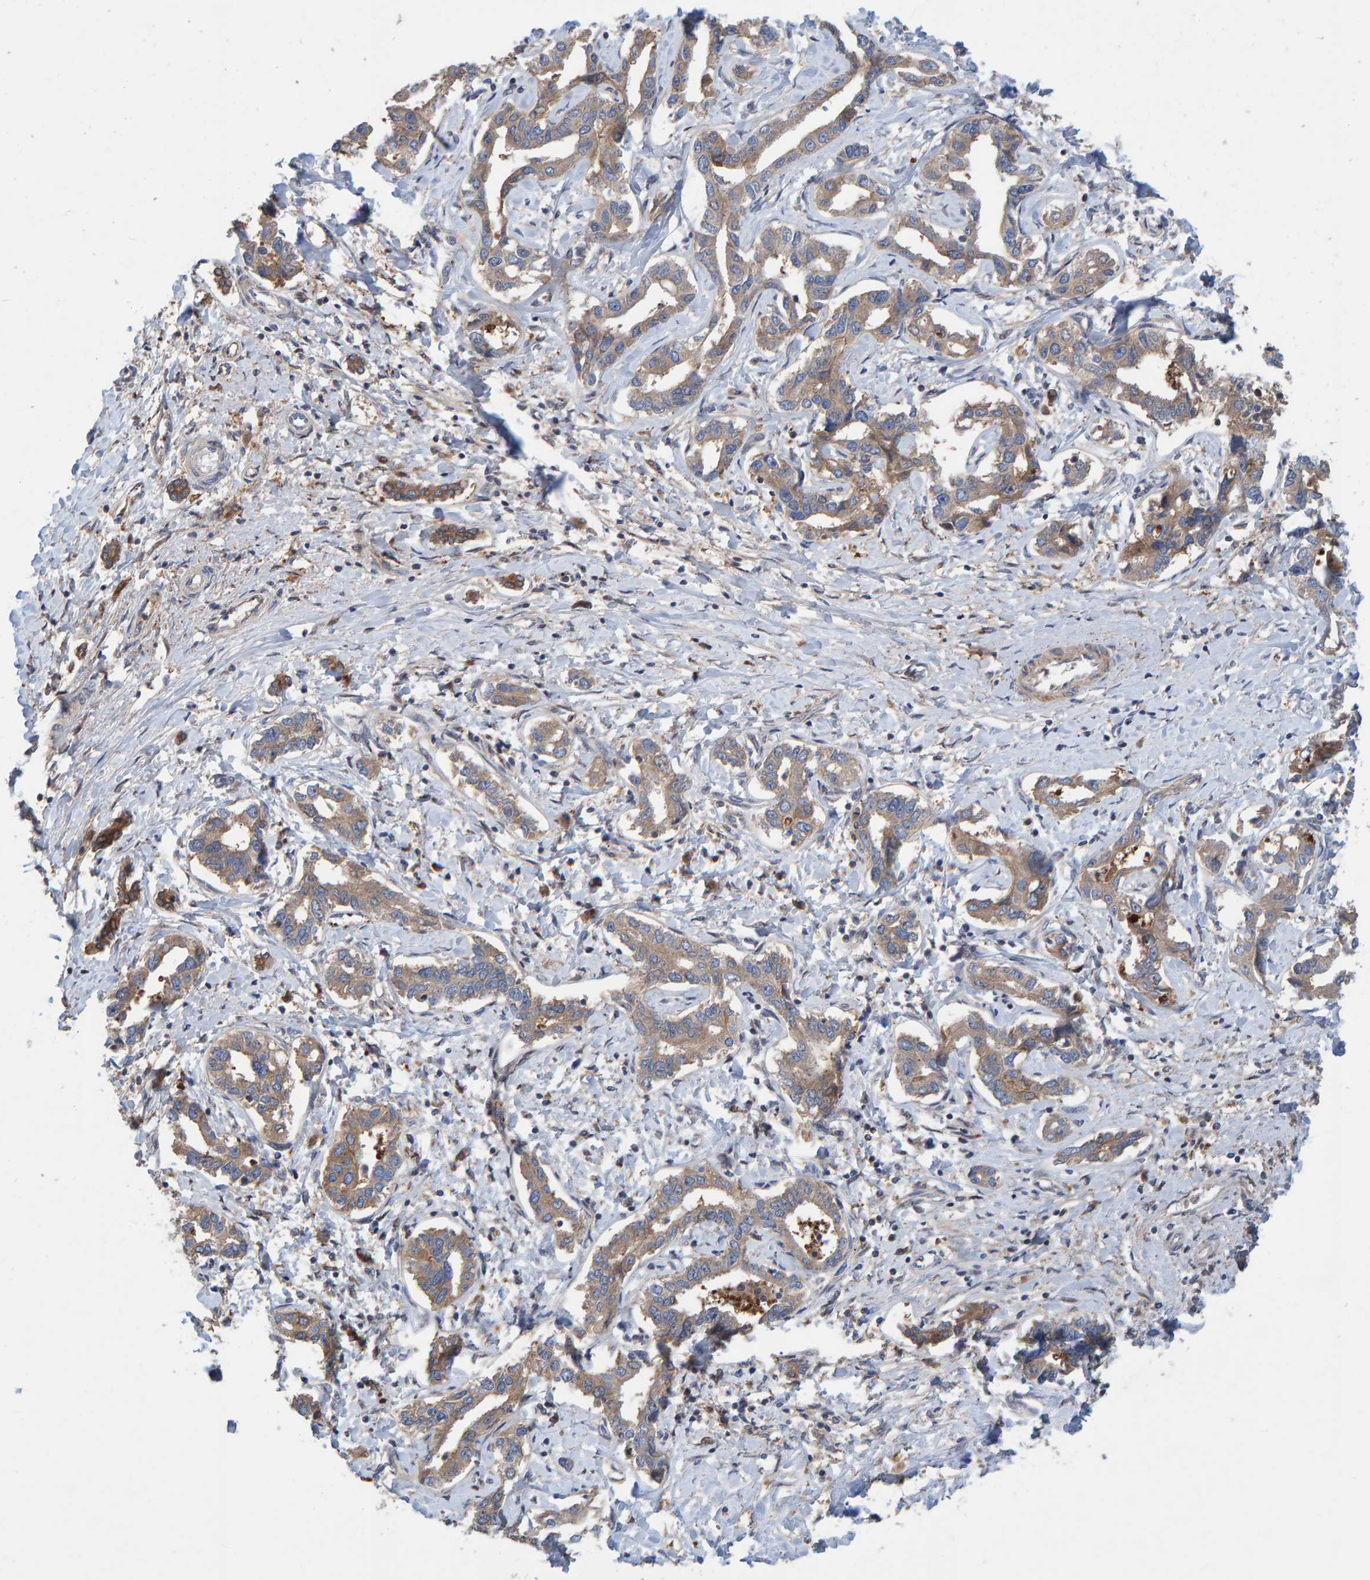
{"staining": {"intensity": "weak", "quantity": ">75%", "location": "cytoplasmic/membranous"}, "tissue": "liver cancer", "cell_type": "Tumor cells", "image_type": "cancer", "snomed": [{"axis": "morphology", "description": "Cholangiocarcinoma"}, {"axis": "topography", "description": "Liver"}], "caption": "This photomicrograph shows IHC staining of liver cancer, with low weak cytoplasmic/membranous expression in approximately >75% of tumor cells.", "gene": "KIAA0753", "patient": {"sex": "male", "age": 59}}